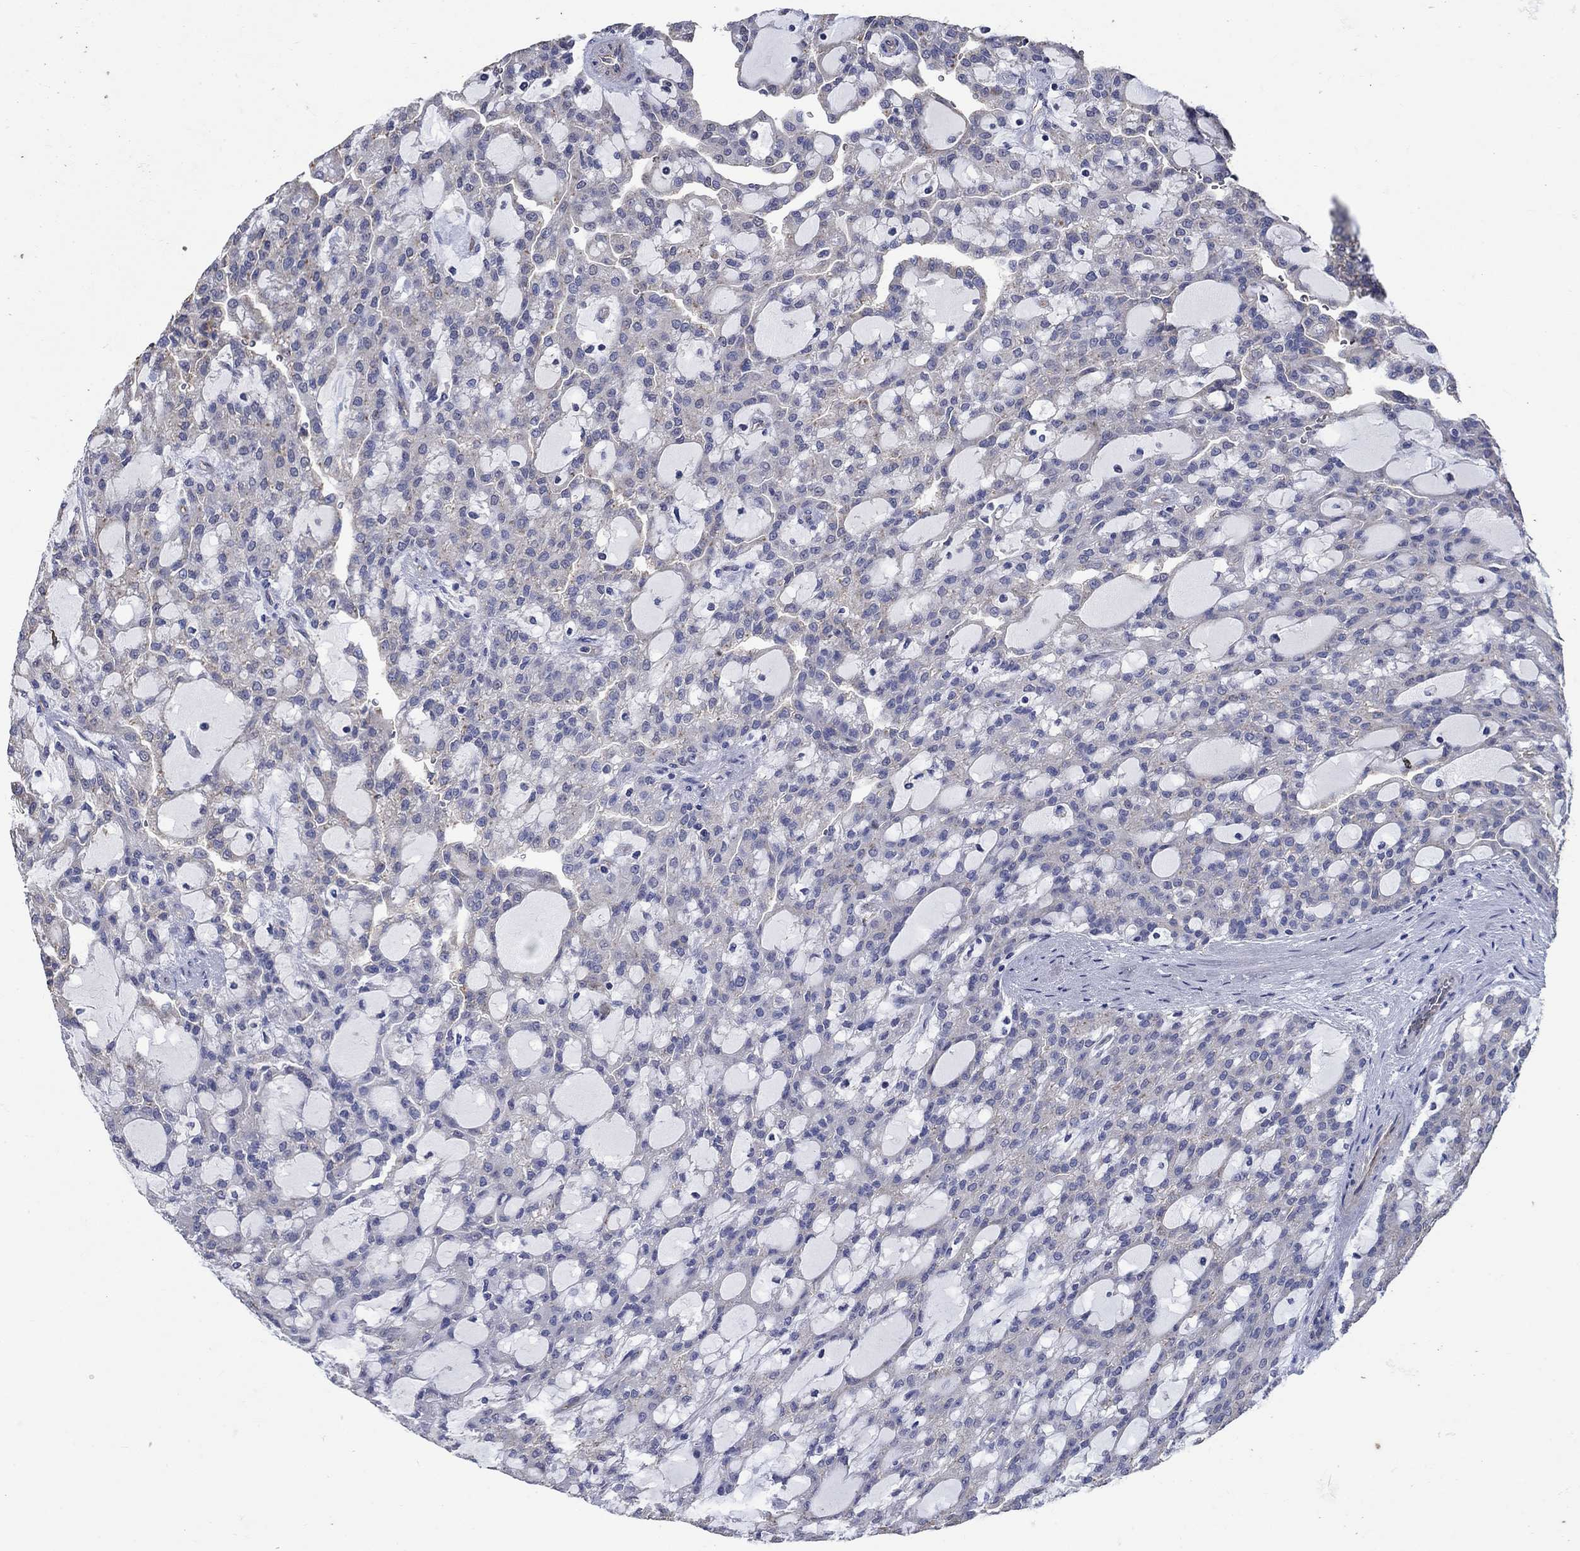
{"staining": {"intensity": "negative", "quantity": "none", "location": "none"}, "tissue": "renal cancer", "cell_type": "Tumor cells", "image_type": "cancer", "snomed": [{"axis": "morphology", "description": "Adenocarcinoma, NOS"}, {"axis": "topography", "description": "Kidney"}], "caption": "High power microscopy histopathology image of an immunohistochemistry (IHC) micrograph of renal cancer, revealing no significant positivity in tumor cells. Nuclei are stained in blue.", "gene": "FLNC", "patient": {"sex": "male", "age": 63}}